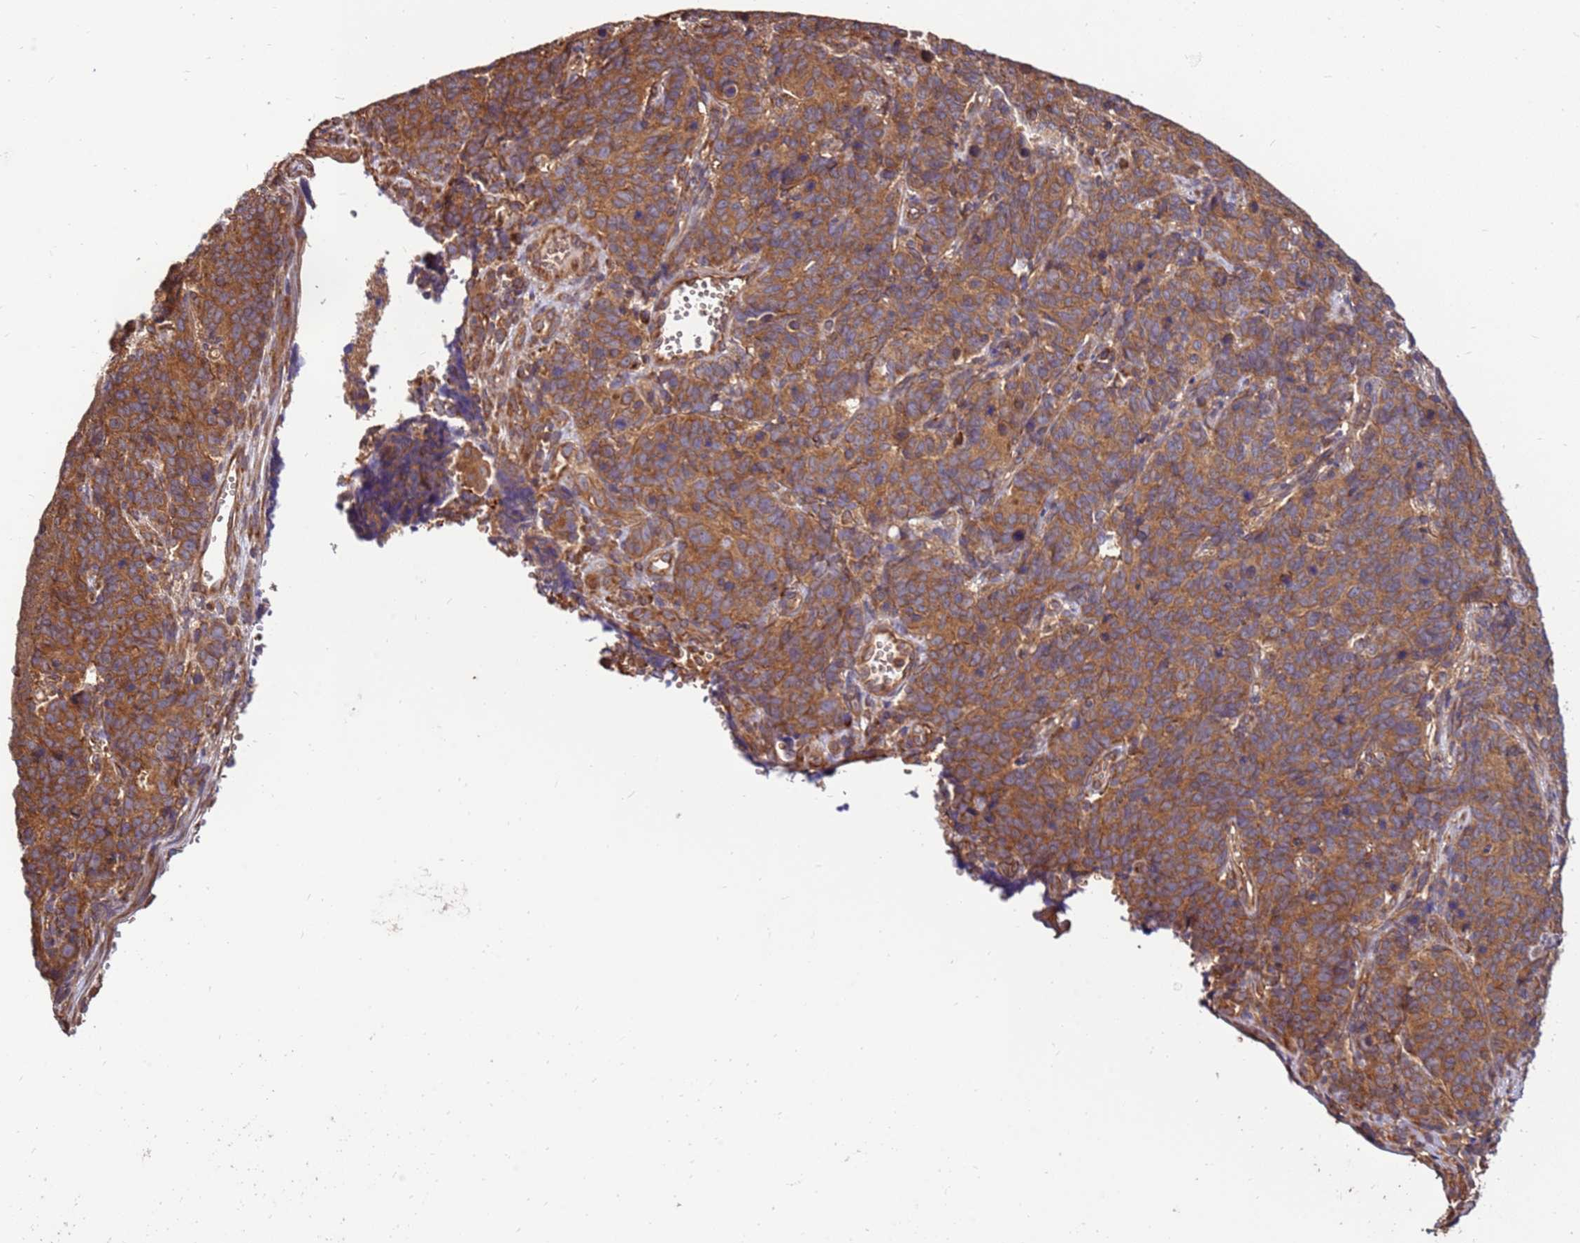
{"staining": {"intensity": "strong", "quantity": ">75%", "location": "cytoplasmic/membranous"}, "tissue": "cervical cancer", "cell_type": "Tumor cells", "image_type": "cancer", "snomed": [{"axis": "morphology", "description": "Squamous cell carcinoma, NOS"}, {"axis": "topography", "description": "Cervix"}], "caption": "Brown immunohistochemical staining in human cervical cancer reveals strong cytoplasmic/membranous expression in approximately >75% of tumor cells.", "gene": "SLC44A5", "patient": {"sex": "female", "age": 60}}